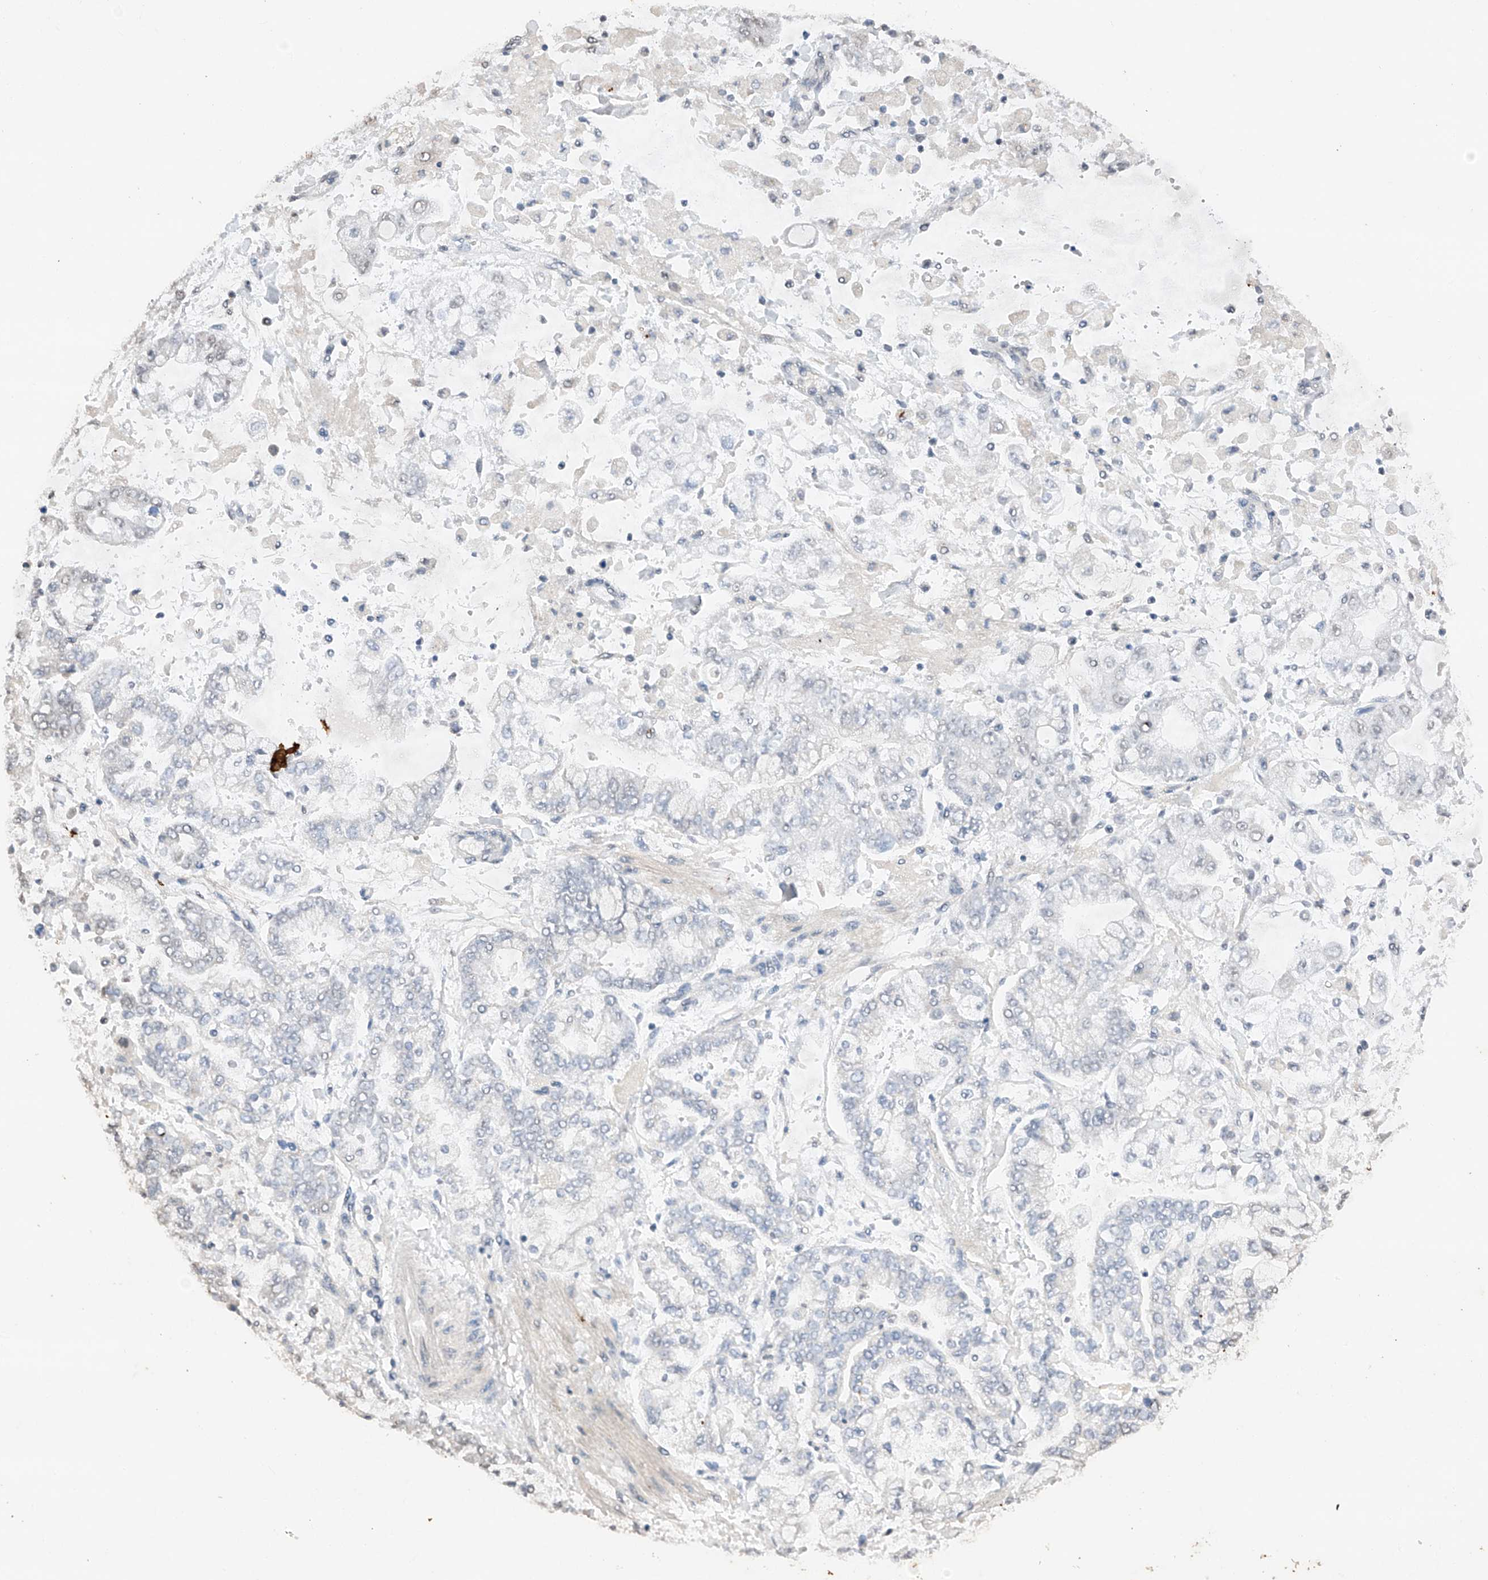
{"staining": {"intensity": "negative", "quantity": "none", "location": "none"}, "tissue": "stomach cancer", "cell_type": "Tumor cells", "image_type": "cancer", "snomed": [{"axis": "morphology", "description": "Normal tissue, NOS"}, {"axis": "morphology", "description": "Adenocarcinoma, NOS"}, {"axis": "topography", "description": "Stomach, upper"}, {"axis": "topography", "description": "Stomach"}], "caption": "Human stomach cancer (adenocarcinoma) stained for a protein using IHC shows no expression in tumor cells.", "gene": "TBX4", "patient": {"sex": "male", "age": 76}}